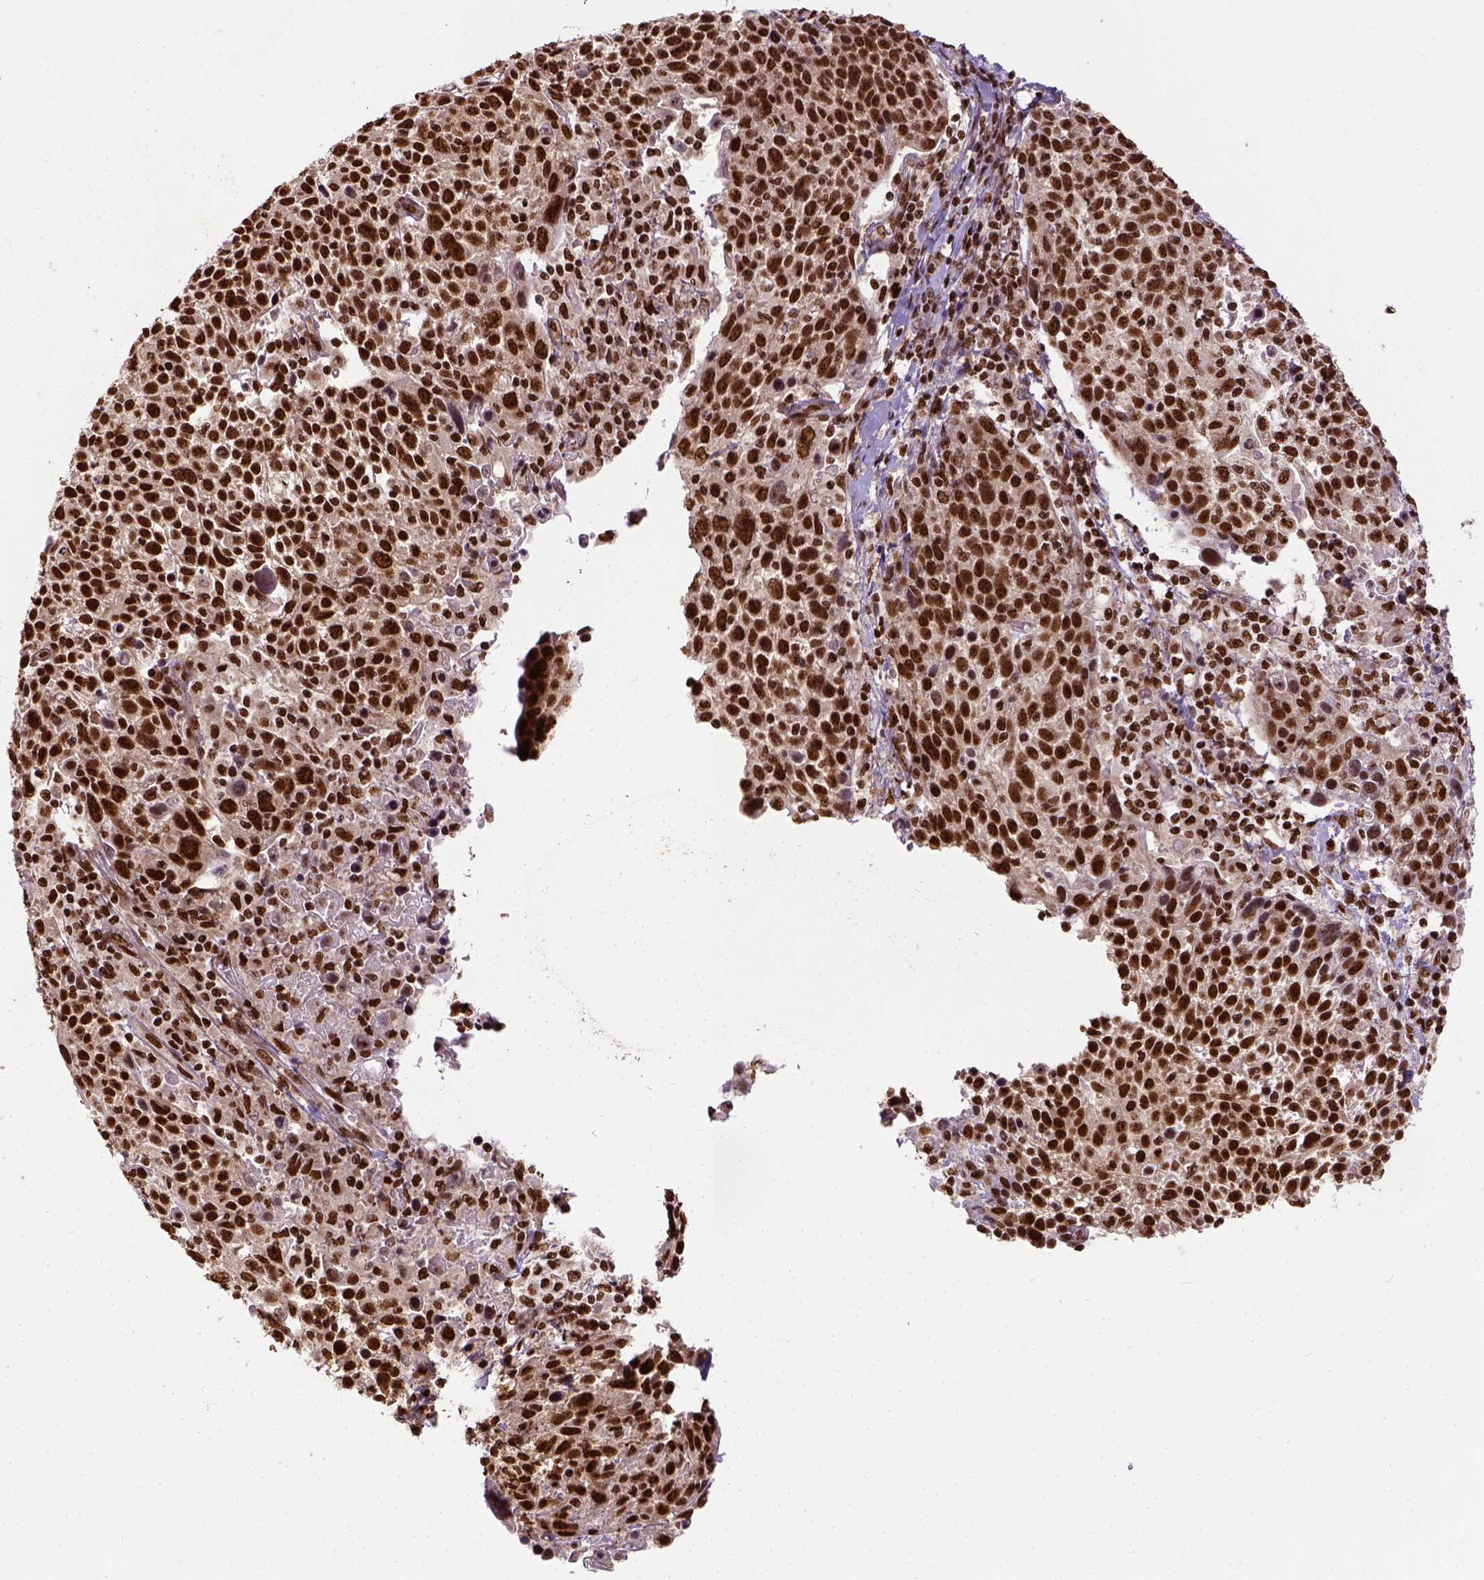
{"staining": {"intensity": "strong", "quantity": ">75%", "location": "nuclear"}, "tissue": "cervical cancer", "cell_type": "Tumor cells", "image_type": "cancer", "snomed": [{"axis": "morphology", "description": "Squamous cell carcinoma, NOS"}, {"axis": "topography", "description": "Cervix"}], "caption": "IHC micrograph of cervical cancer (squamous cell carcinoma) stained for a protein (brown), which displays high levels of strong nuclear expression in about >75% of tumor cells.", "gene": "NACC1", "patient": {"sex": "female", "age": 61}}